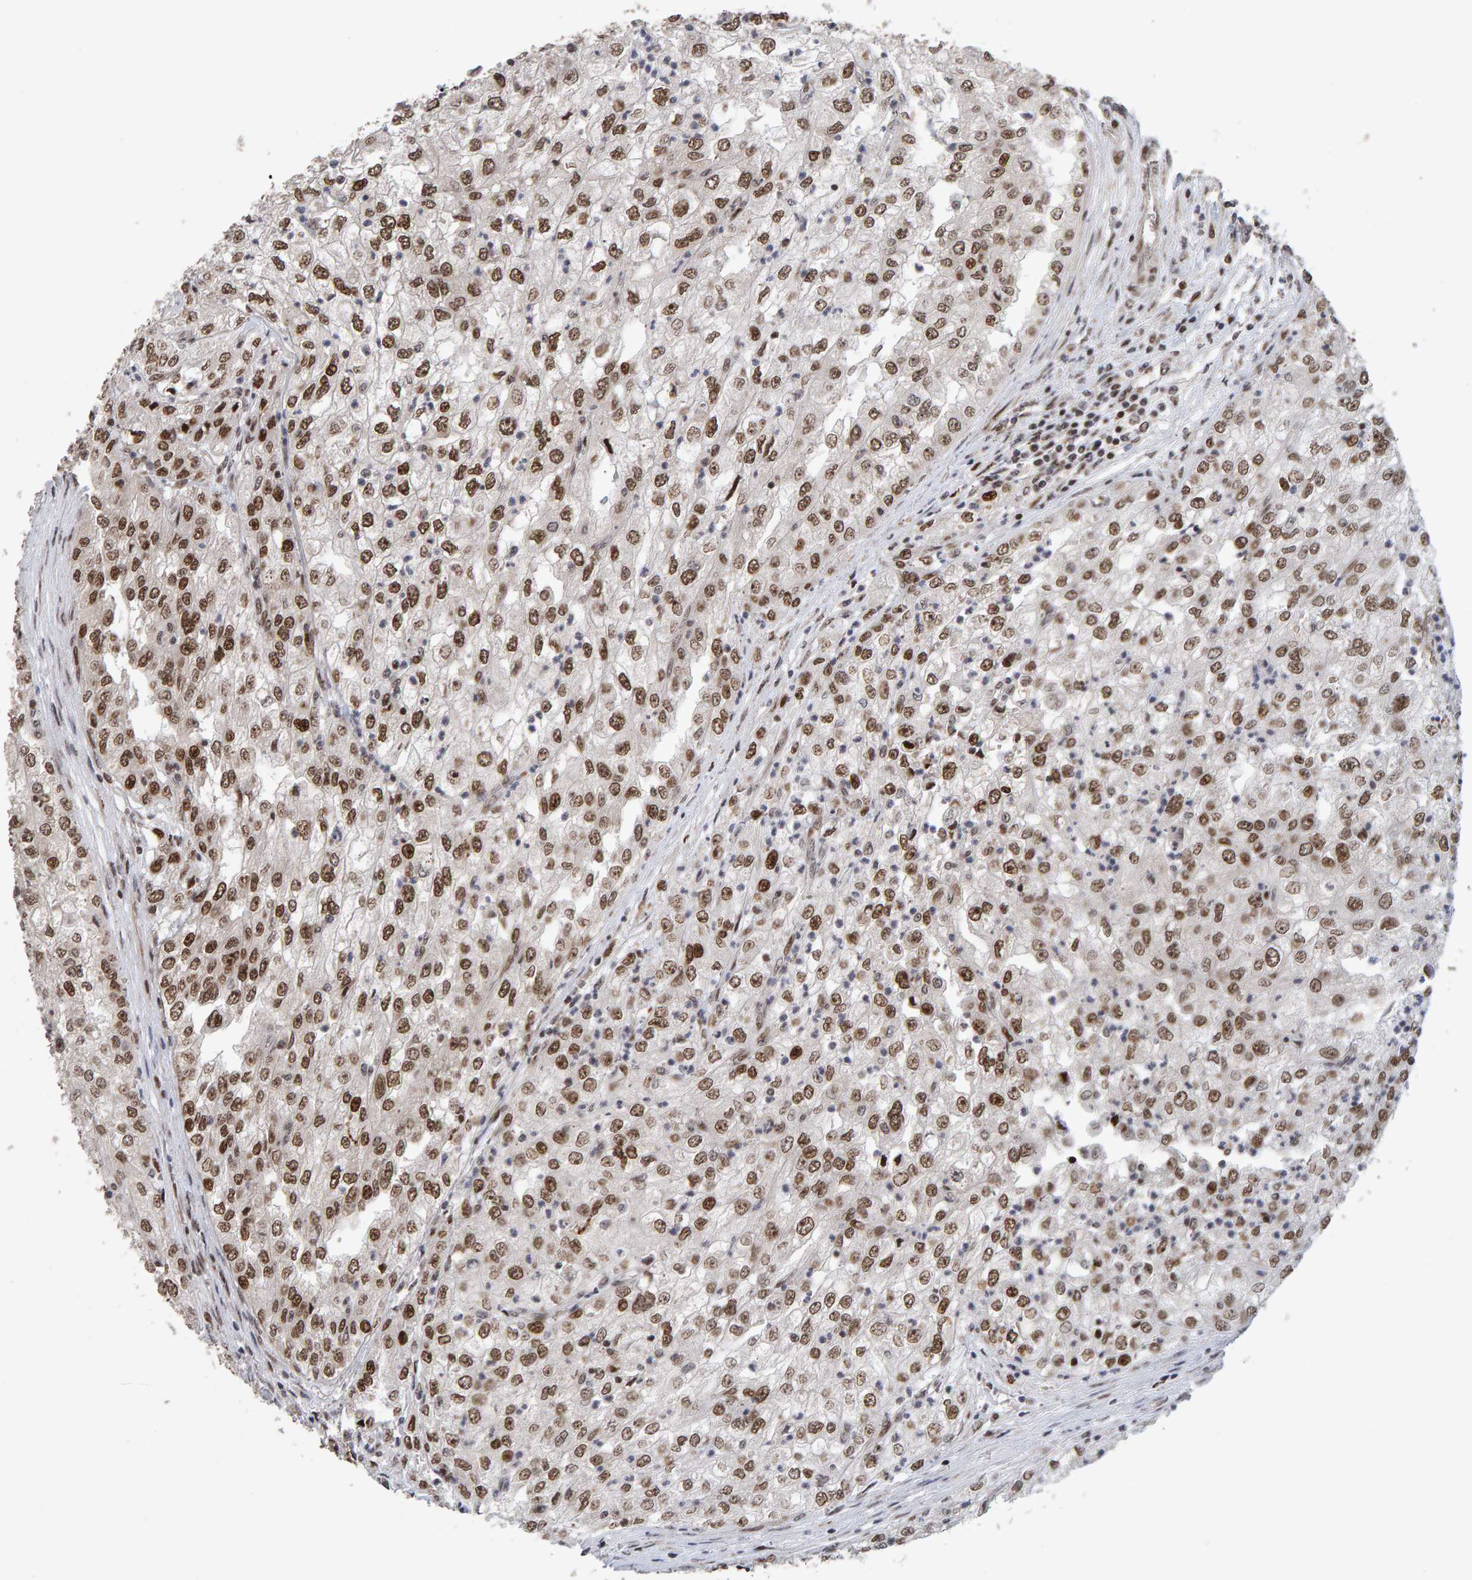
{"staining": {"intensity": "strong", "quantity": ">75%", "location": "nuclear"}, "tissue": "renal cancer", "cell_type": "Tumor cells", "image_type": "cancer", "snomed": [{"axis": "morphology", "description": "Adenocarcinoma, NOS"}, {"axis": "topography", "description": "Kidney"}], "caption": "Strong nuclear staining is present in about >75% of tumor cells in adenocarcinoma (renal).", "gene": "CHD4", "patient": {"sex": "female", "age": 54}}